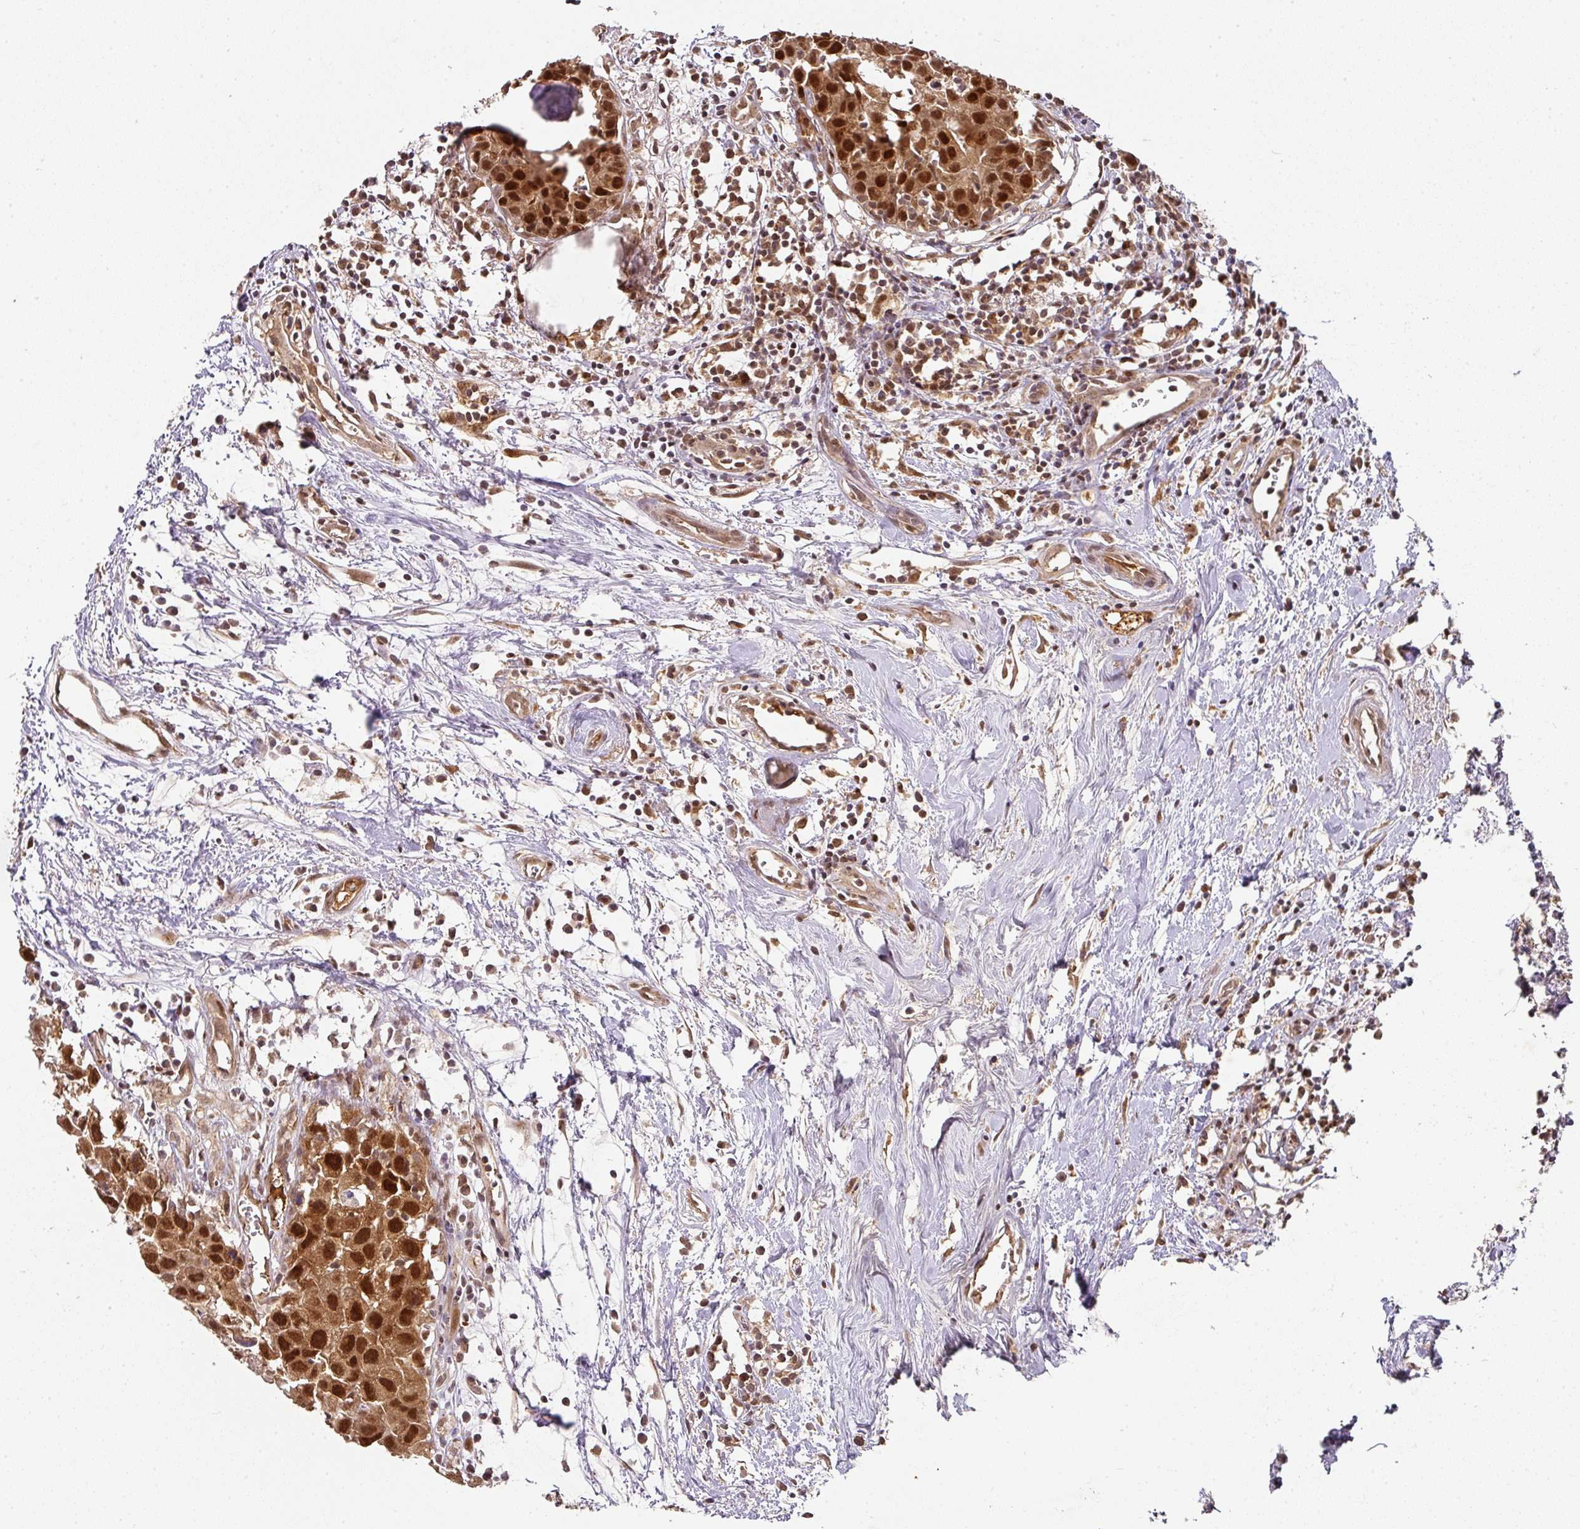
{"staining": {"intensity": "strong", "quantity": ">75%", "location": "cytoplasmic/membranous,nuclear"}, "tissue": "breast cancer", "cell_type": "Tumor cells", "image_type": "cancer", "snomed": [{"axis": "morphology", "description": "Carcinoma, NOS"}, {"axis": "topography", "description": "Breast"}], "caption": "A photomicrograph of breast carcinoma stained for a protein exhibits strong cytoplasmic/membranous and nuclear brown staining in tumor cells.", "gene": "RANBP9", "patient": {"sex": "female", "age": 60}}